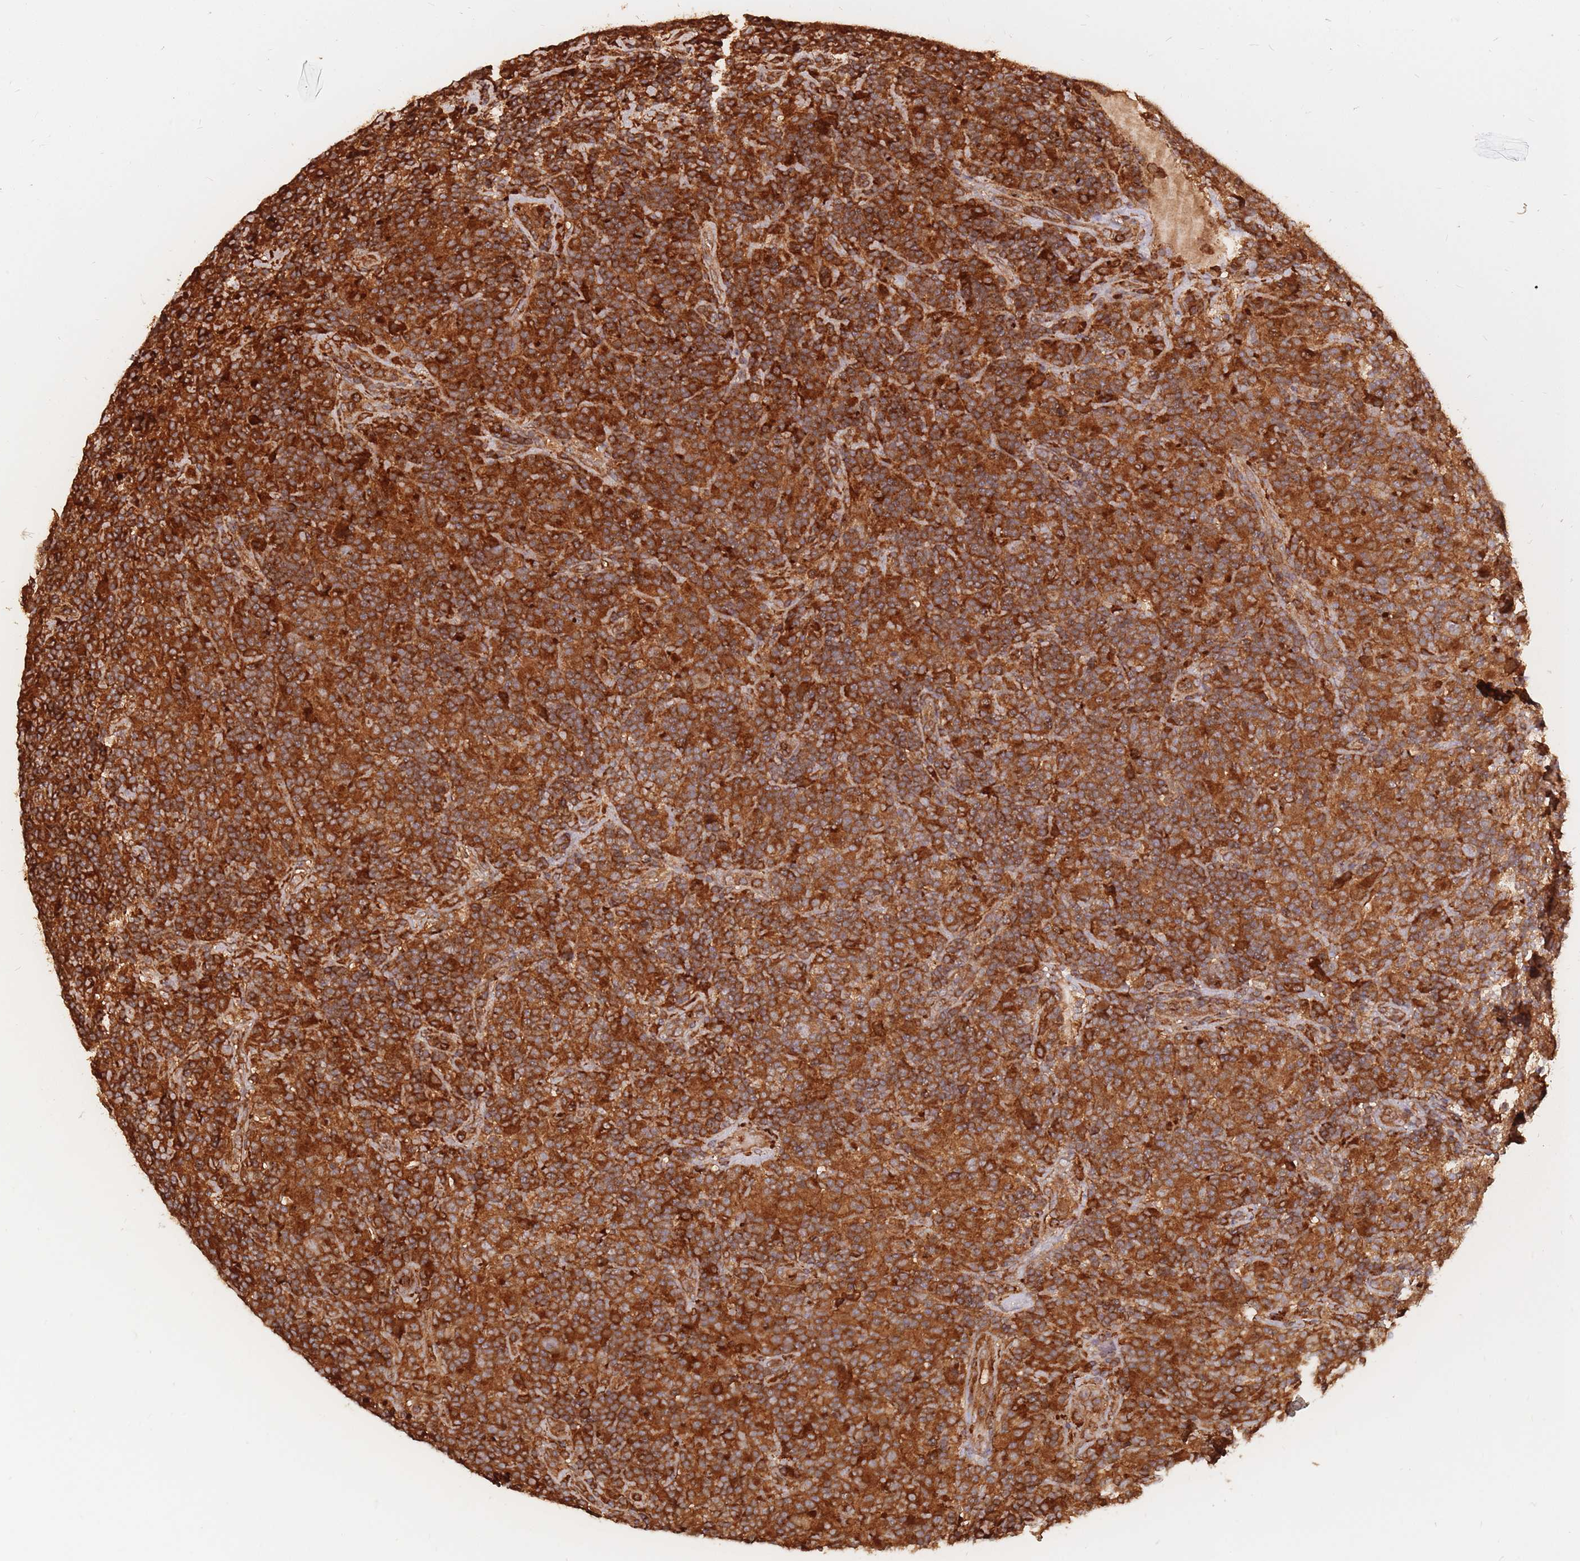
{"staining": {"intensity": "strong", "quantity": ">75%", "location": "cytoplasmic/membranous"}, "tissue": "lymphoma", "cell_type": "Tumor cells", "image_type": "cancer", "snomed": [{"axis": "morphology", "description": "Hodgkin's disease, NOS"}, {"axis": "topography", "description": "Lymph node"}], "caption": "A histopathology image showing strong cytoplasmic/membranous expression in about >75% of tumor cells in Hodgkin's disease, as visualized by brown immunohistochemical staining.", "gene": "RASSF2", "patient": {"sex": "male", "age": 70}}